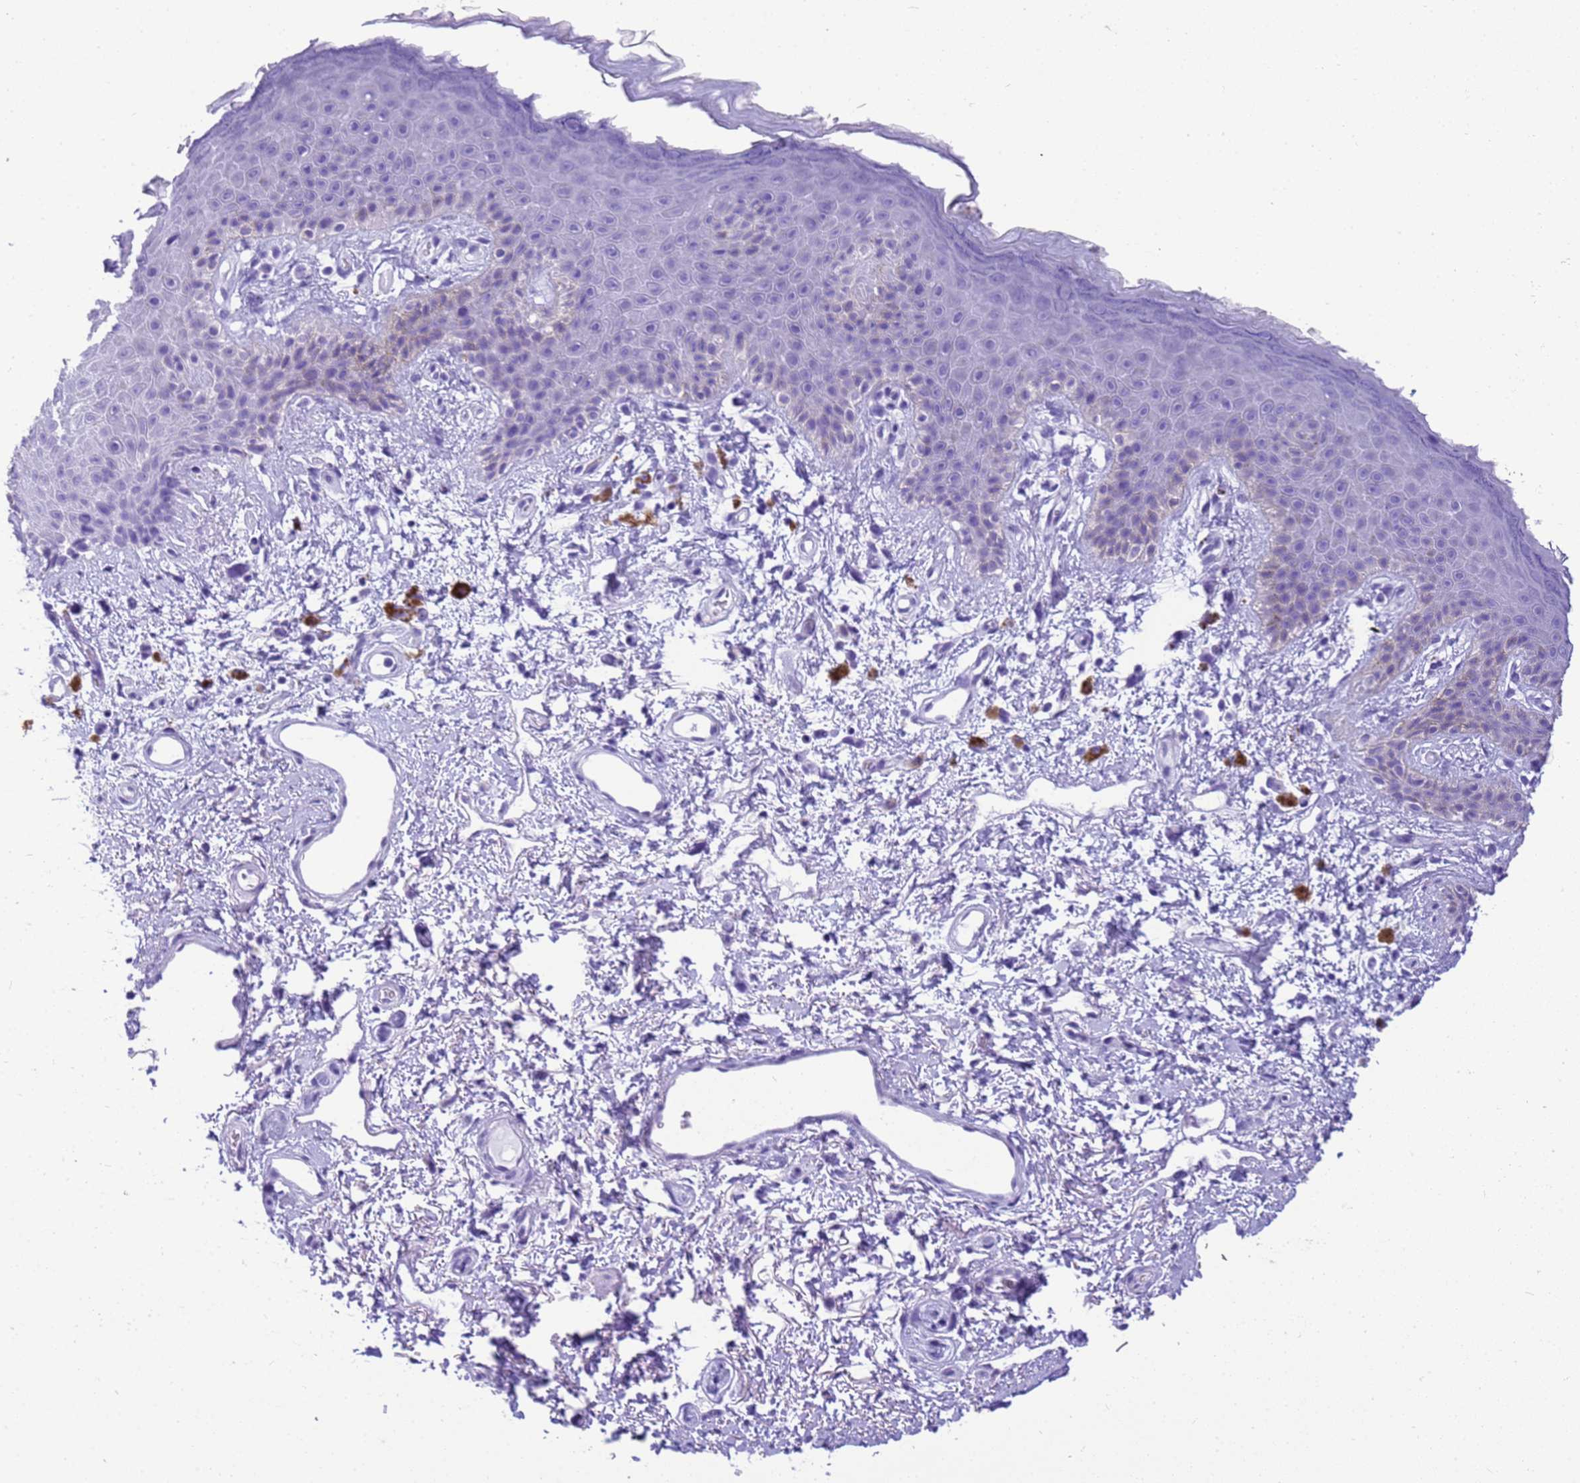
{"staining": {"intensity": "negative", "quantity": "none", "location": "none"}, "tissue": "skin", "cell_type": "Epidermal cells", "image_type": "normal", "snomed": [{"axis": "morphology", "description": "Normal tissue, NOS"}, {"axis": "topography", "description": "Anal"}], "caption": "Immunohistochemistry image of benign human skin stained for a protein (brown), which shows no positivity in epidermal cells. The staining is performed using DAB (3,3'-diaminobenzidine) brown chromogen with nuclei counter-stained in using hematoxylin.", "gene": "STATH", "patient": {"sex": "female", "age": 46}}